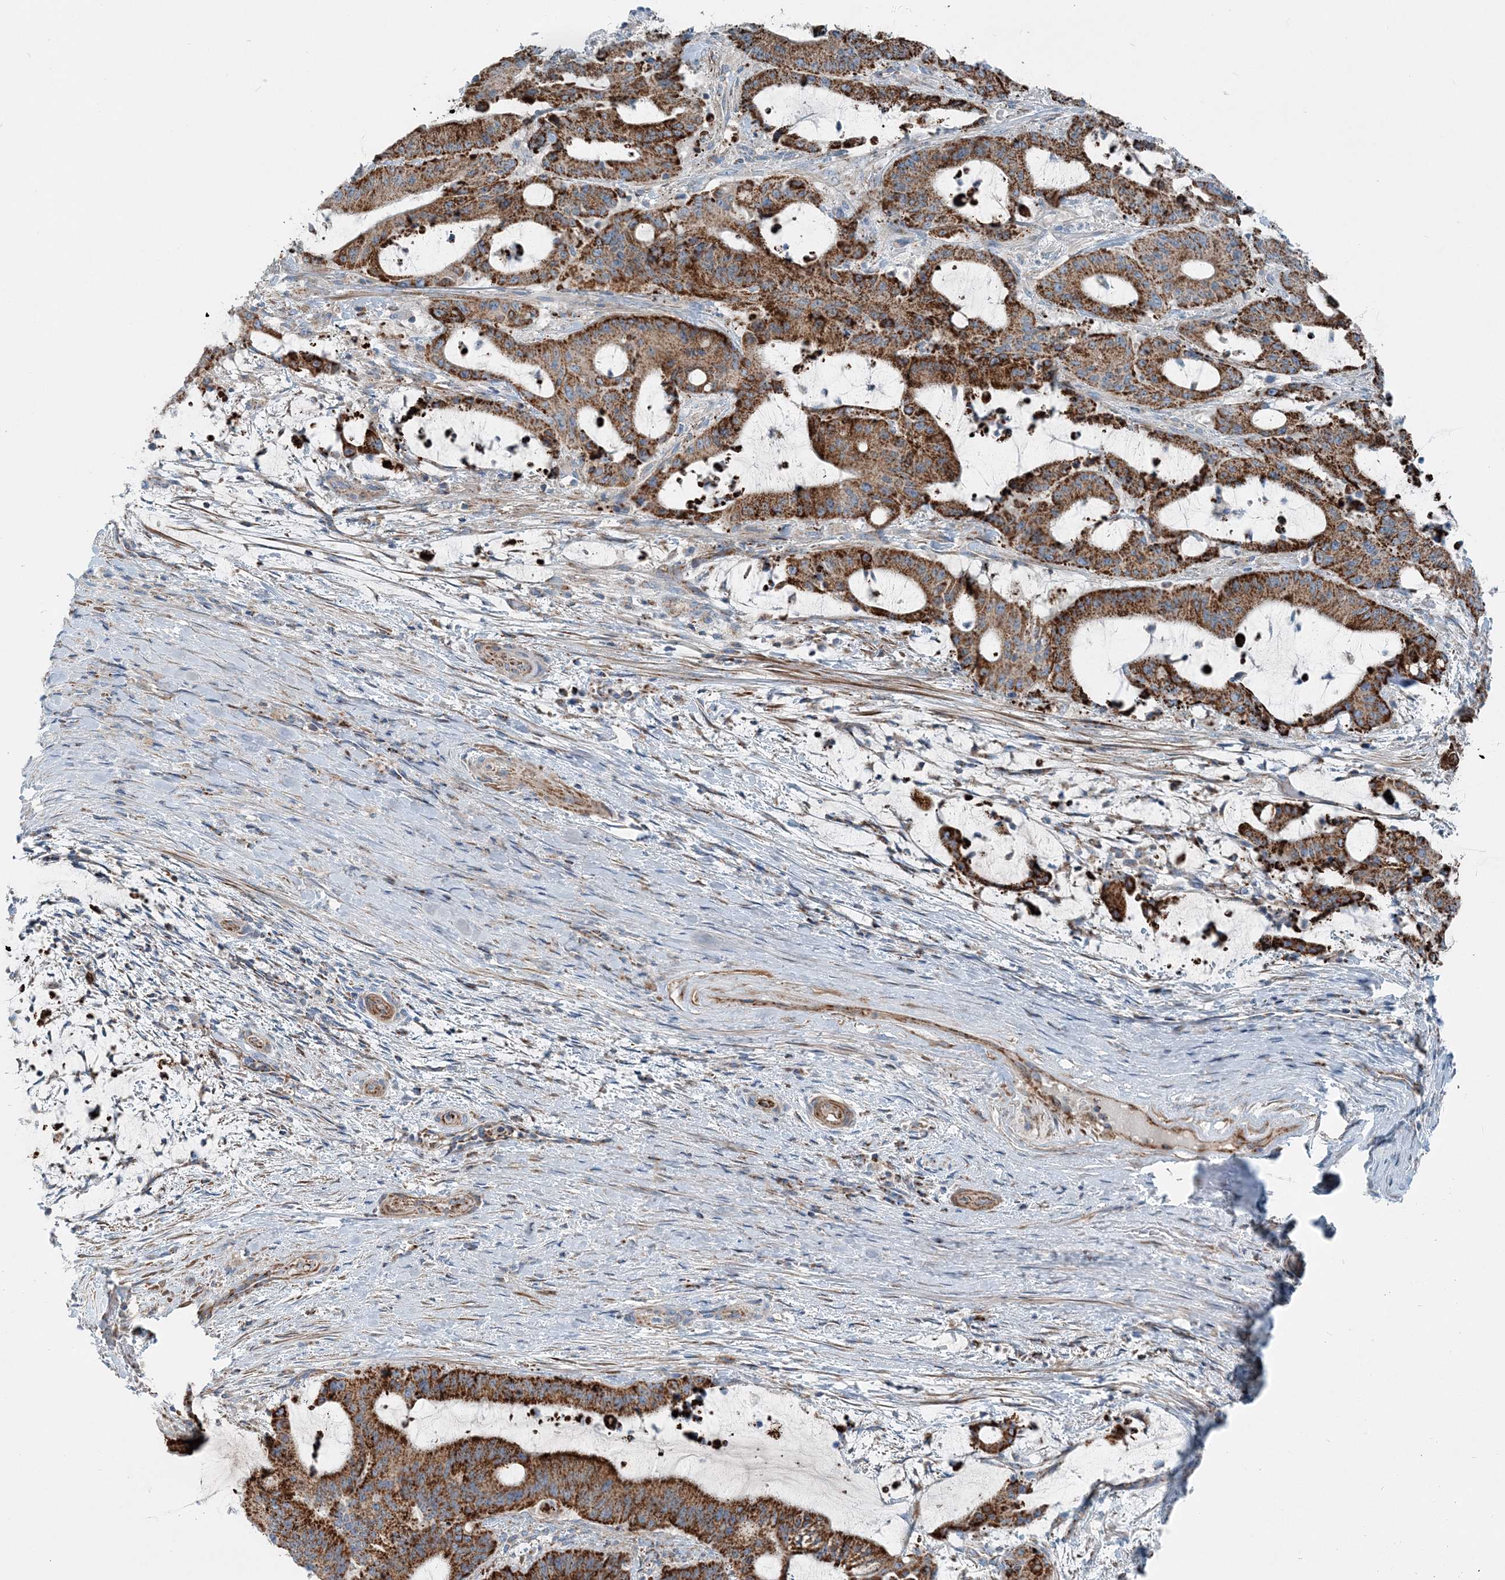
{"staining": {"intensity": "strong", "quantity": ">75%", "location": "cytoplasmic/membranous"}, "tissue": "liver cancer", "cell_type": "Tumor cells", "image_type": "cancer", "snomed": [{"axis": "morphology", "description": "Normal tissue, NOS"}, {"axis": "morphology", "description": "Cholangiocarcinoma"}, {"axis": "topography", "description": "Liver"}, {"axis": "topography", "description": "Peripheral nerve tissue"}], "caption": "Liver cancer (cholangiocarcinoma) stained for a protein (brown) exhibits strong cytoplasmic/membranous positive staining in about >75% of tumor cells.", "gene": "INTU", "patient": {"sex": "female", "age": 73}}